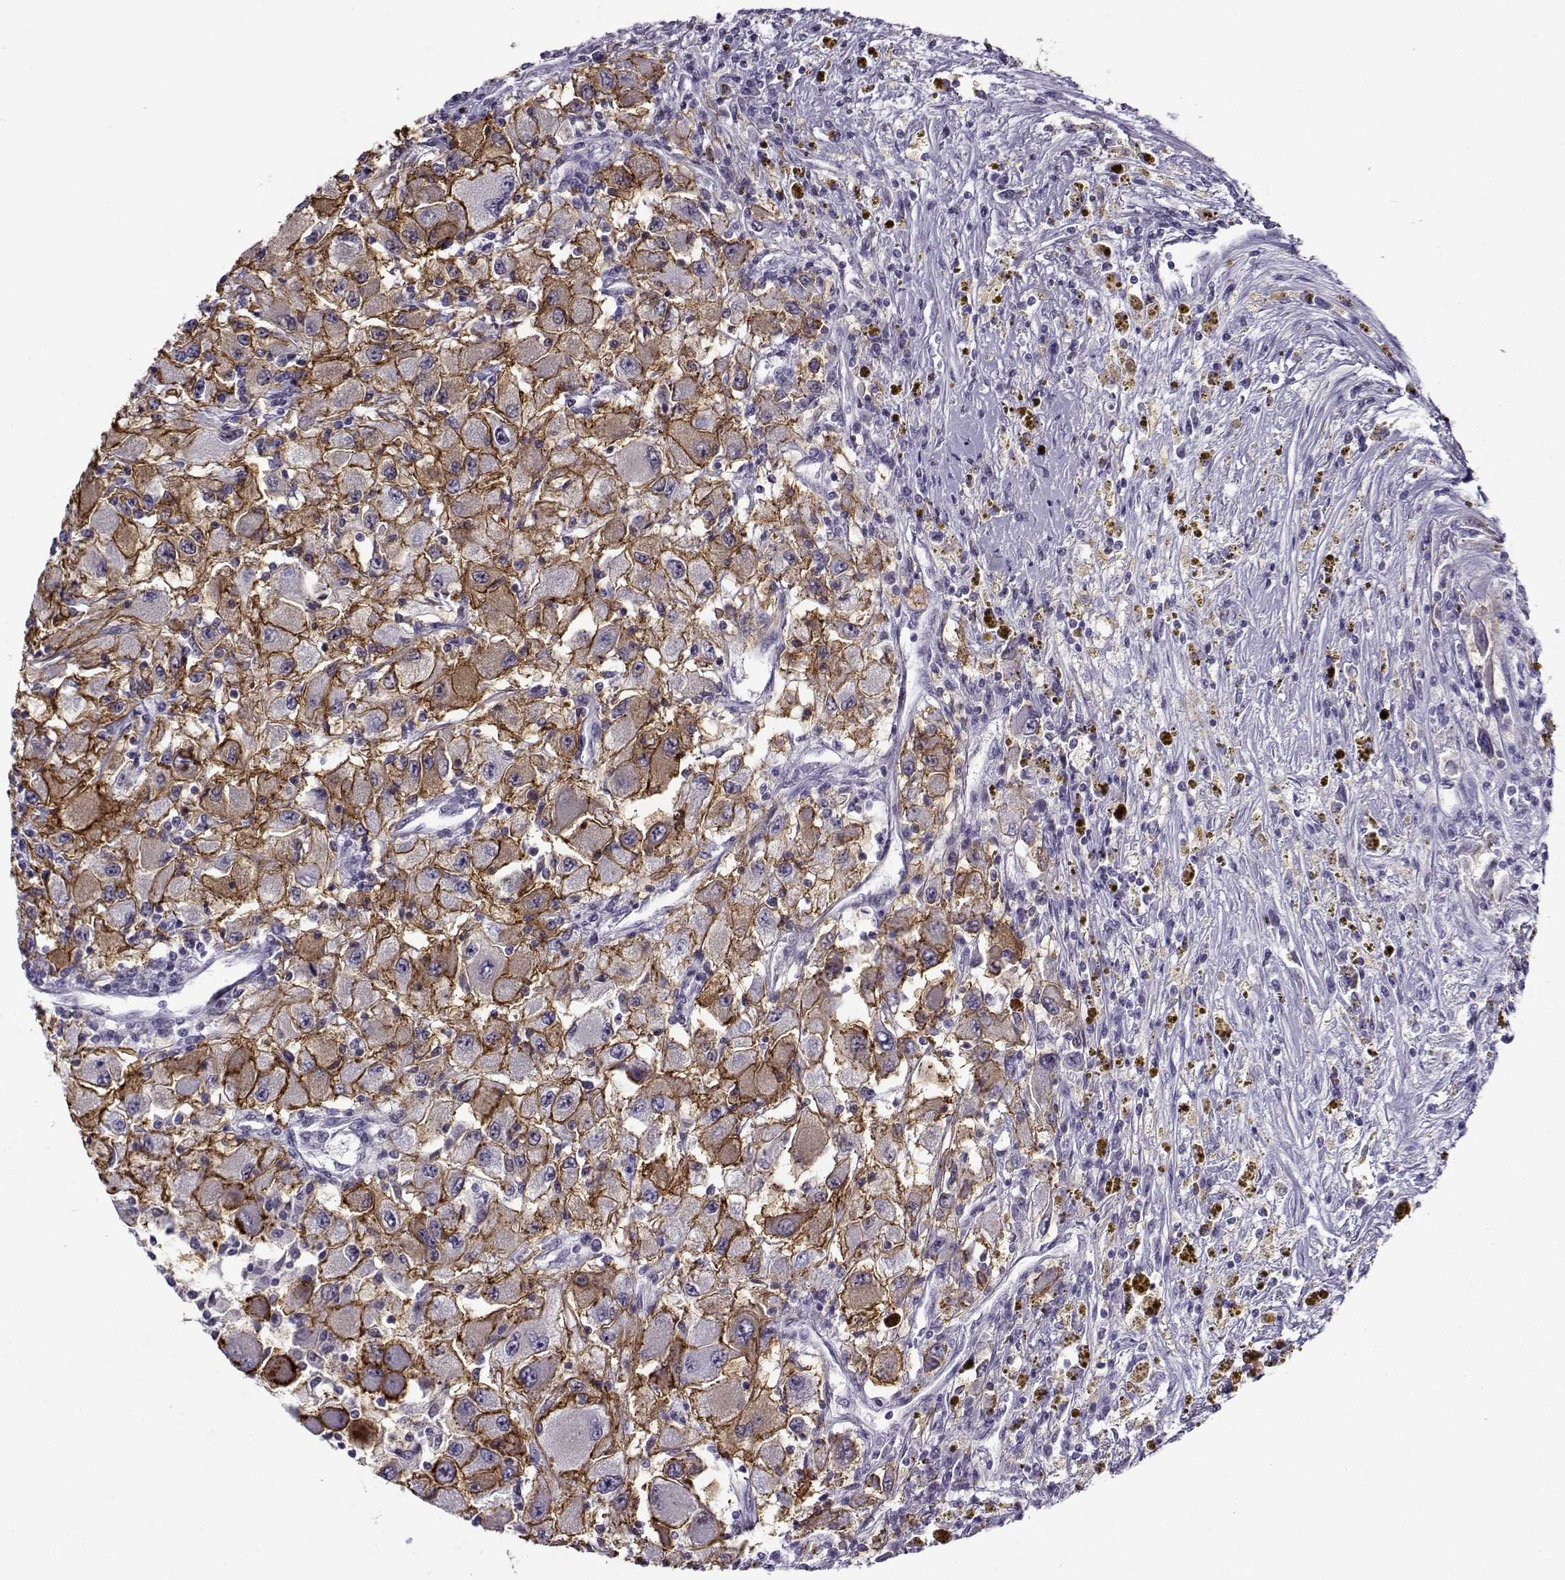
{"staining": {"intensity": "moderate", "quantity": "25%-75%", "location": "cytoplasmic/membranous"}, "tissue": "renal cancer", "cell_type": "Tumor cells", "image_type": "cancer", "snomed": [{"axis": "morphology", "description": "Adenocarcinoma, NOS"}, {"axis": "topography", "description": "Kidney"}], "caption": "Immunohistochemistry histopathology image of neoplastic tissue: adenocarcinoma (renal) stained using IHC reveals medium levels of moderate protein expression localized specifically in the cytoplasmic/membranous of tumor cells, appearing as a cytoplasmic/membranous brown color.", "gene": "BACH1", "patient": {"sex": "female", "age": 67}}